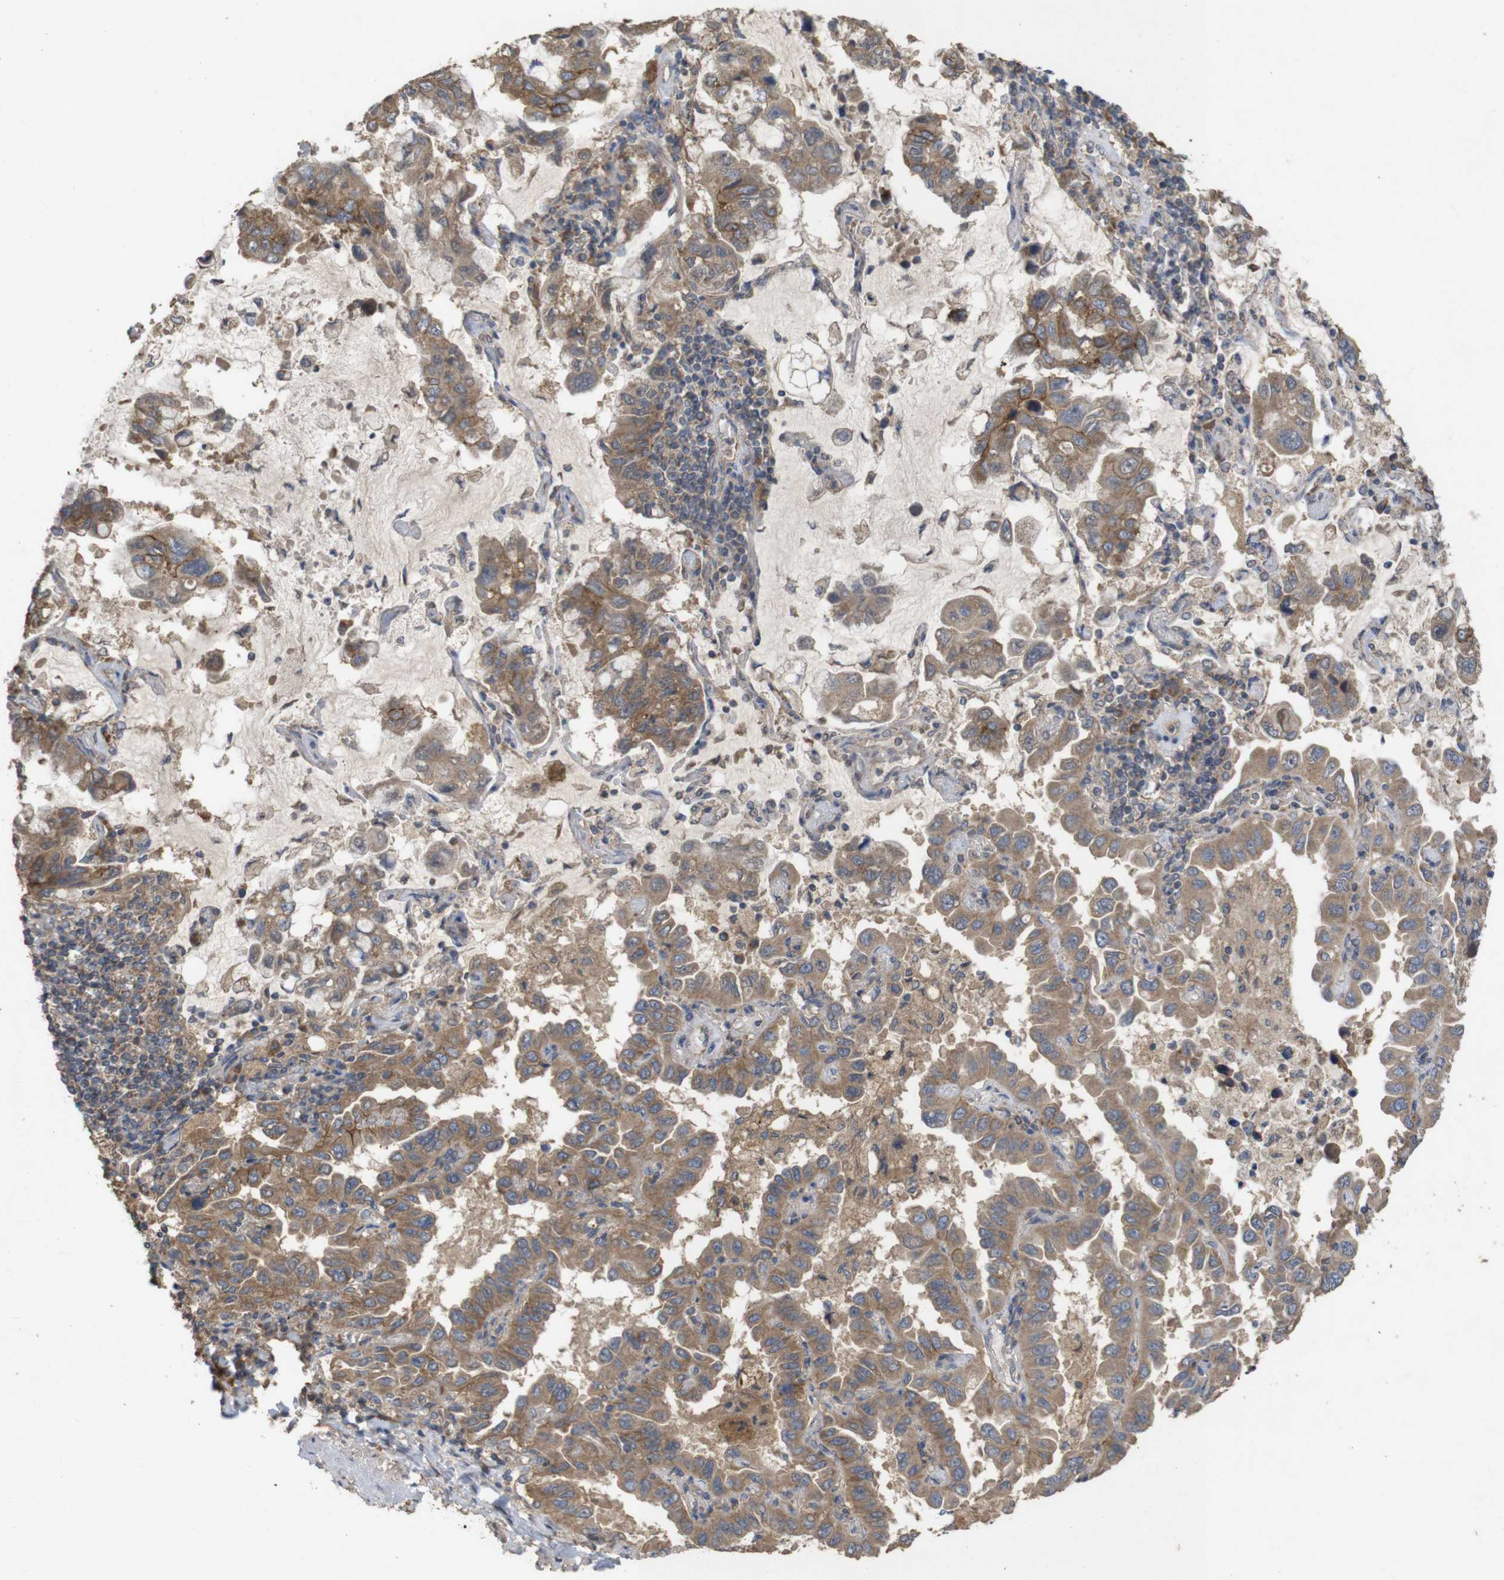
{"staining": {"intensity": "moderate", "quantity": ">75%", "location": "cytoplasmic/membranous"}, "tissue": "lung cancer", "cell_type": "Tumor cells", "image_type": "cancer", "snomed": [{"axis": "morphology", "description": "Adenocarcinoma, NOS"}, {"axis": "topography", "description": "Lung"}], "caption": "An IHC image of neoplastic tissue is shown. Protein staining in brown labels moderate cytoplasmic/membranous positivity in lung cancer within tumor cells.", "gene": "KCNS3", "patient": {"sex": "male", "age": 64}}